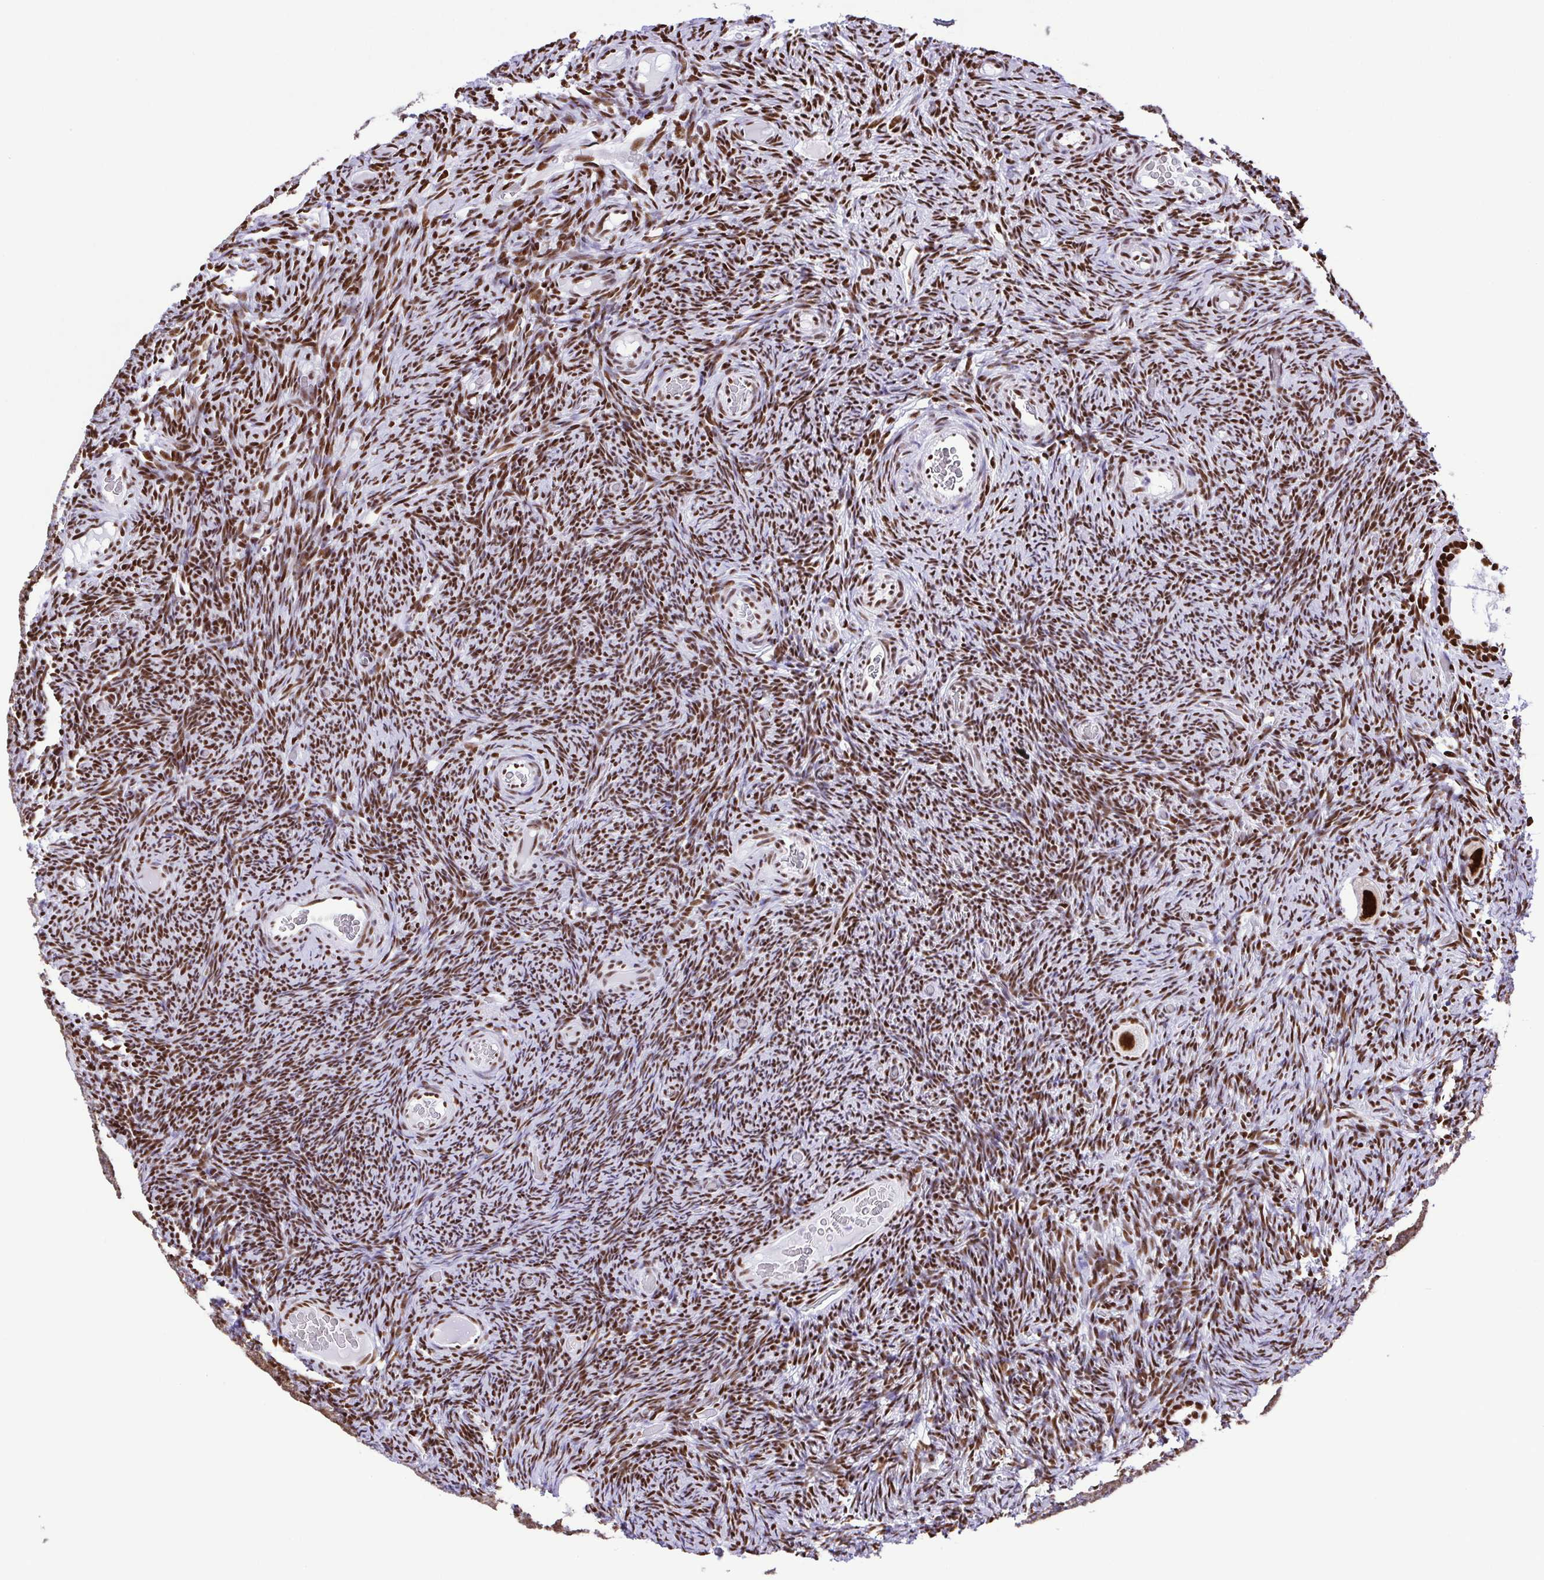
{"staining": {"intensity": "strong", "quantity": ">75%", "location": "nuclear"}, "tissue": "ovary", "cell_type": "Follicle cells", "image_type": "normal", "snomed": [{"axis": "morphology", "description": "Normal tissue, NOS"}, {"axis": "topography", "description": "Ovary"}], "caption": "Brown immunohistochemical staining in benign ovary demonstrates strong nuclear positivity in about >75% of follicle cells.", "gene": "TRIM28", "patient": {"sex": "female", "age": 34}}